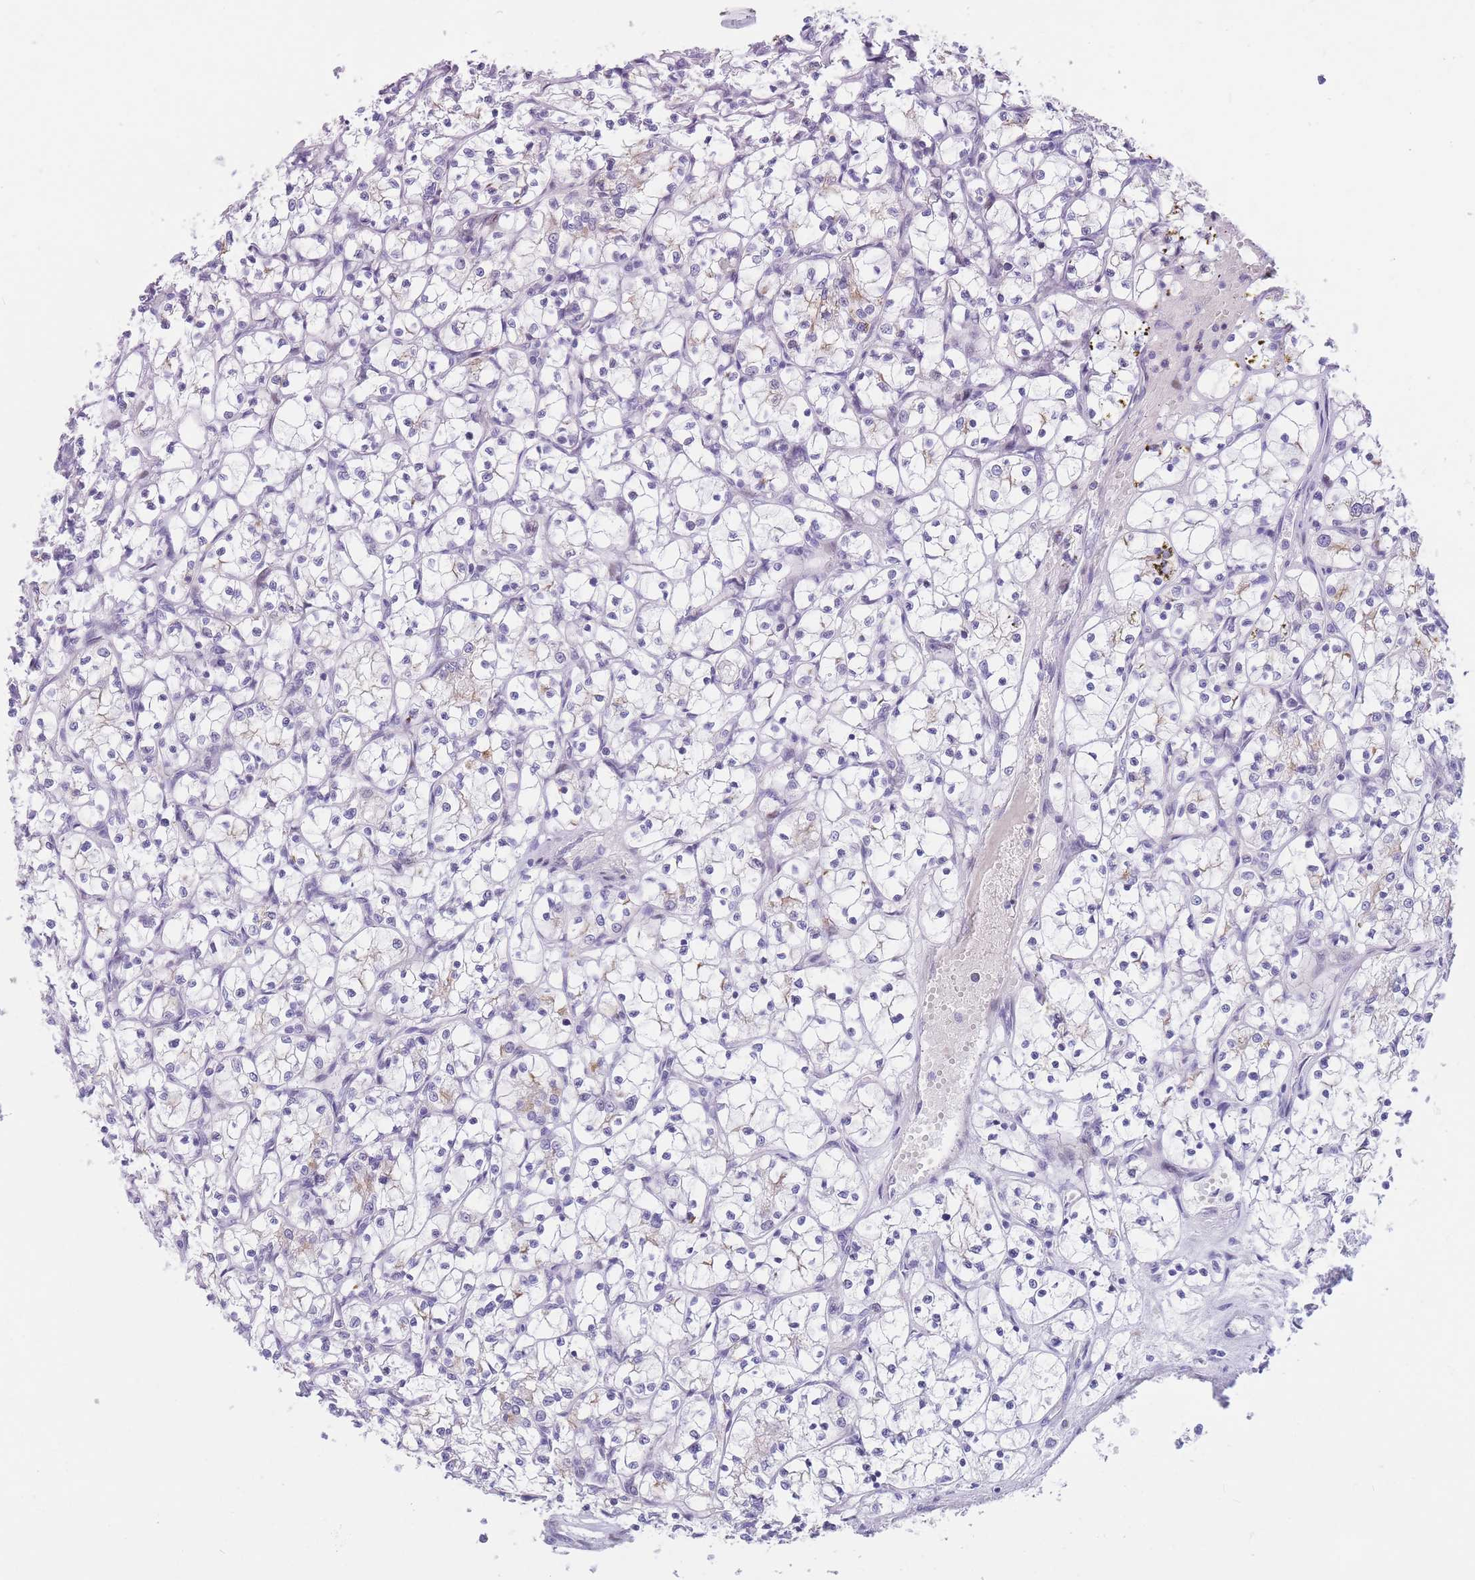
{"staining": {"intensity": "negative", "quantity": "none", "location": "none"}, "tissue": "renal cancer", "cell_type": "Tumor cells", "image_type": "cancer", "snomed": [{"axis": "morphology", "description": "Adenocarcinoma, NOS"}, {"axis": "topography", "description": "Kidney"}], "caption": "DAB (3,3'-diaminobenzidine) immunohistochemical staining of renal cancer demonstrates no significant staining in tumor cells.", "gene": "SHCBP1", "patient": {"sex": "female", "age": 69}}